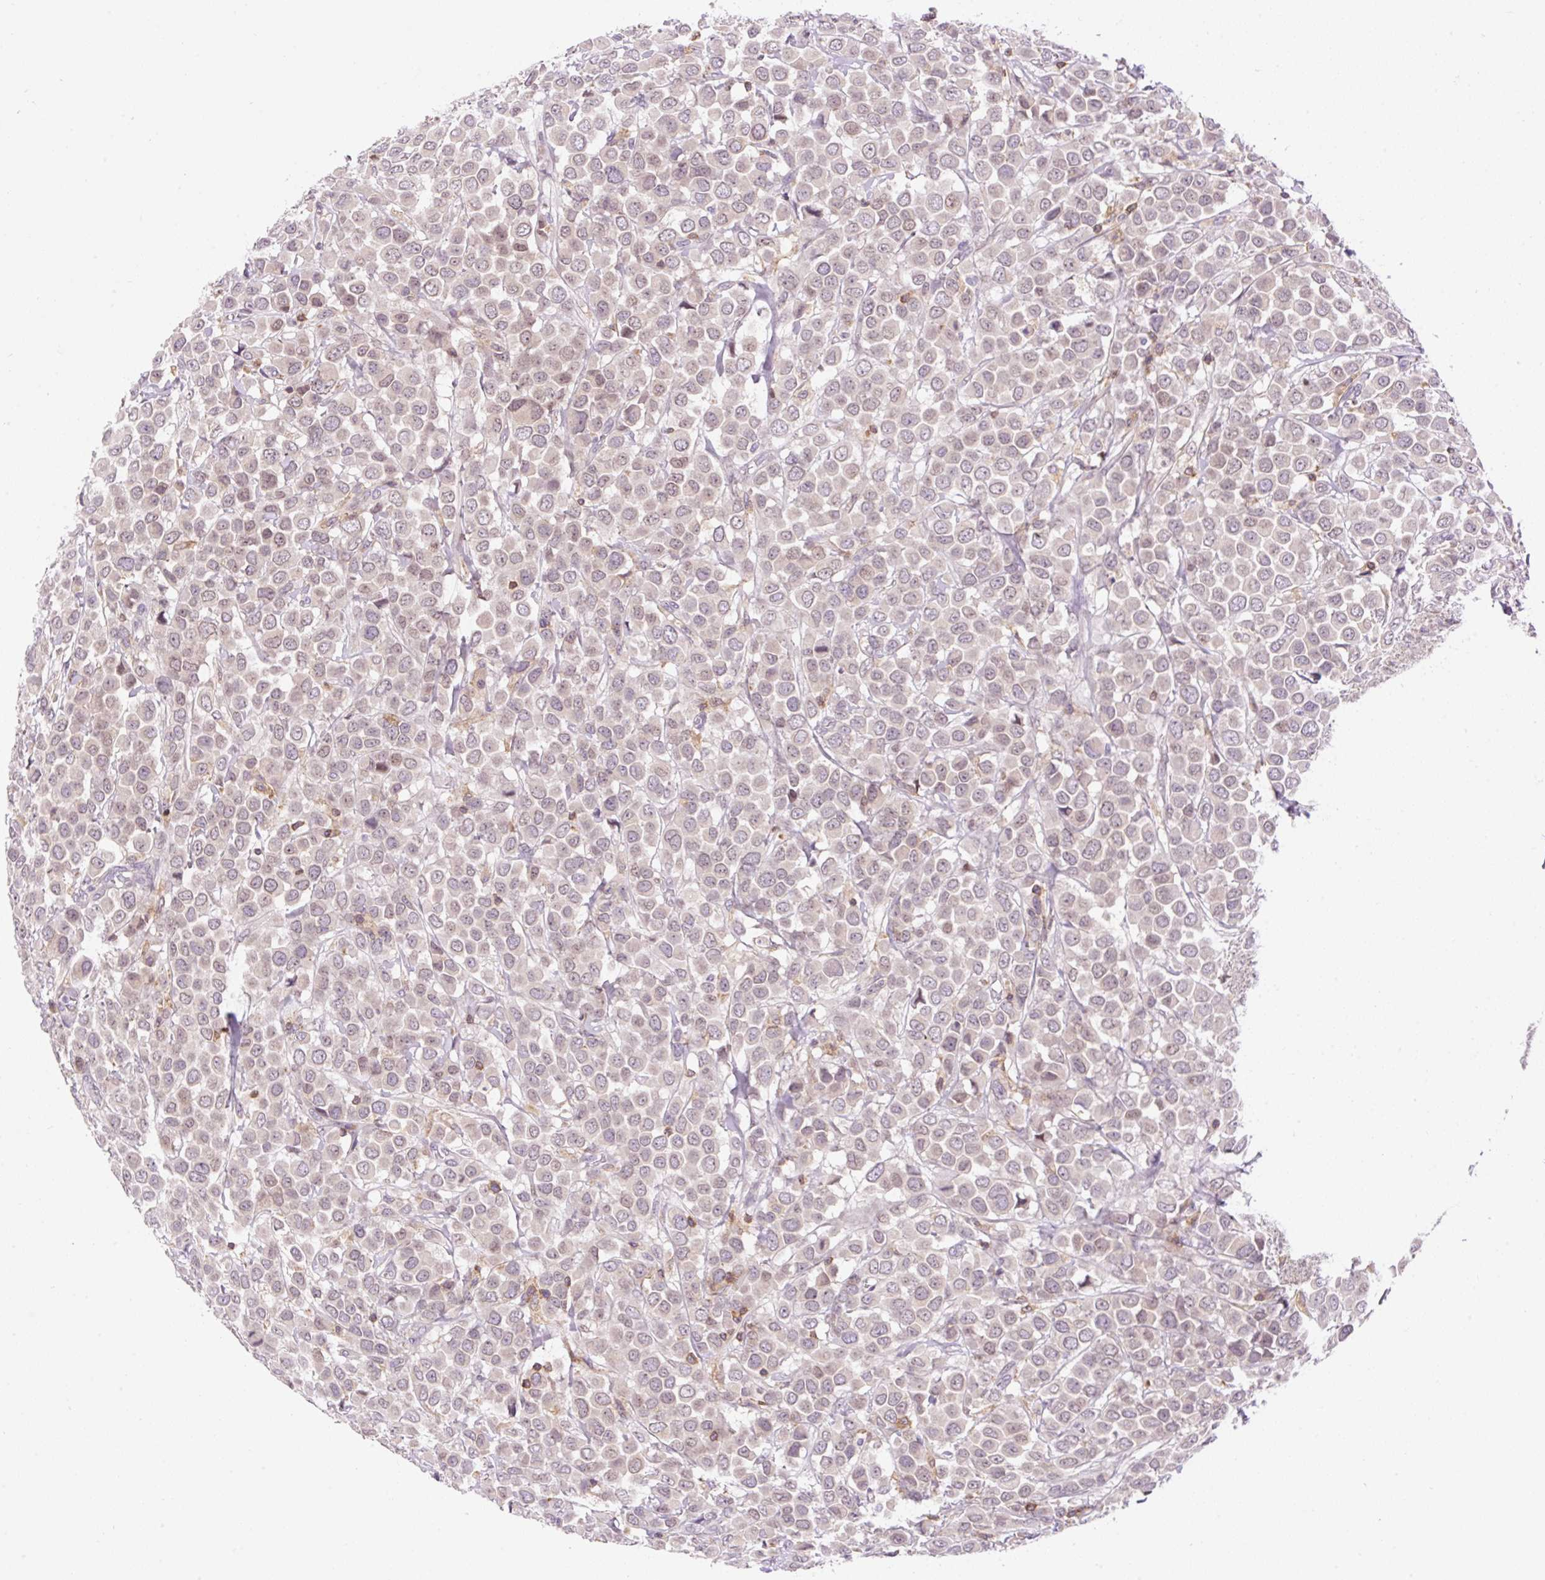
{"staining": {"intensity": "weak", "quantity": "25%-75%", "location": "nuclear"}, "tissue": "breast cancer", "cell_type": "Tumor cells", "image_type": "cancer", "snomed": [{"axis": "morphology", "description": "Duct carcinoma"}, {"axis": "topography", "description": "Breast"}], "caption": "An IHC micrograph of tumor tissue is shown. Protein staining in brown labels weak nuclear positivity in breast cancer (invasive ductal carcinoma) within tumor cells.", "gene": "CARD11", "patient": {"sex": "female", "age": 61}}